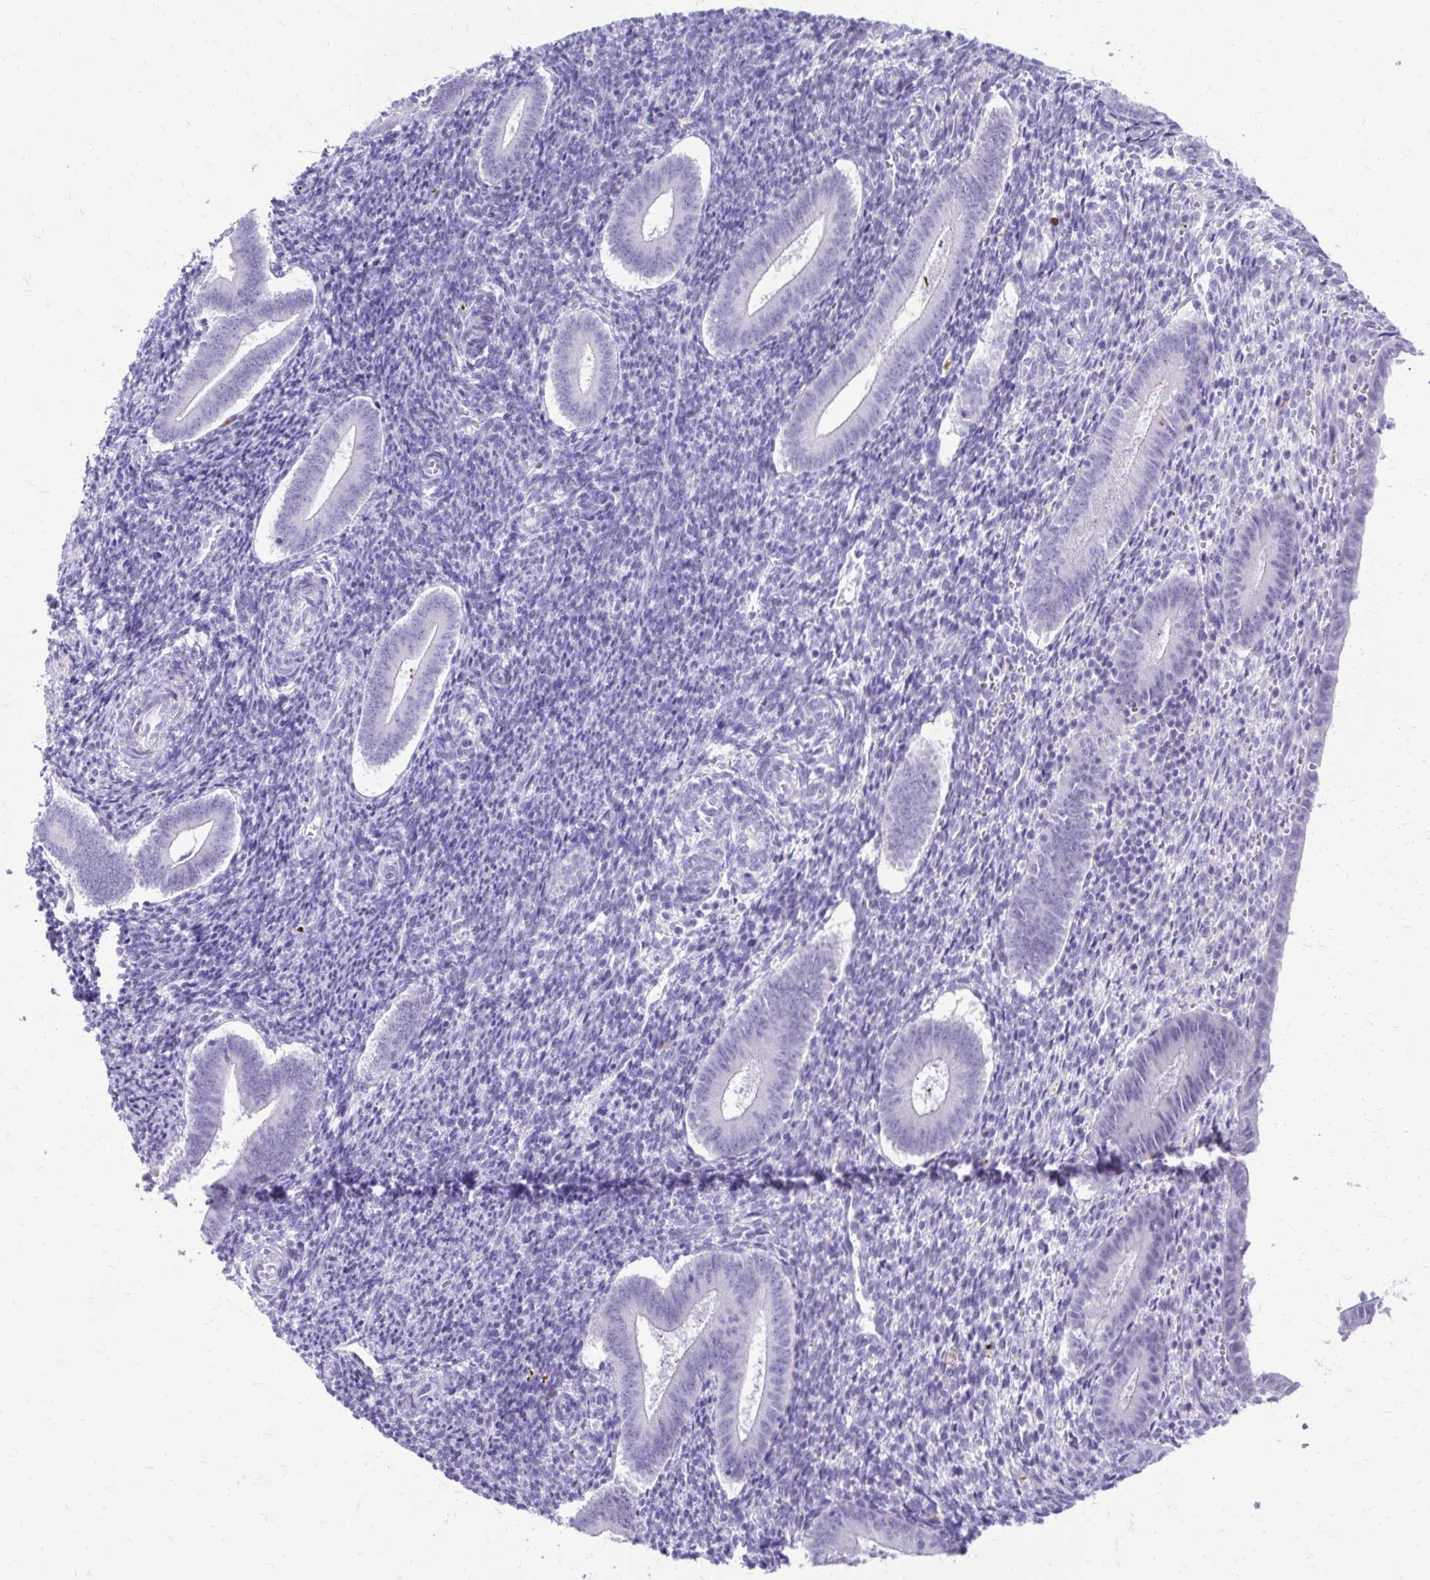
{"staining": {"intensity": "negative", "quantity": "none", "location": "none"}, "tissue": "endometrium", "cell_type": "Cells in endometrial stroma", "image_type": "normal", "snomed": [{"axis": "morphology", "description": "Normal tissue, NOS"}, {"axis": "topography", "description": "Endometrium"}], "caption": "Immunohistochemistry (IHC) of benign endometrium exhibits no expression in cells in endometrial stroma. (DAB immunohistochemistry with hematoxylin counter stain).", "gene": "SATL1", "patient": {"sex": "female", "age": 25}}